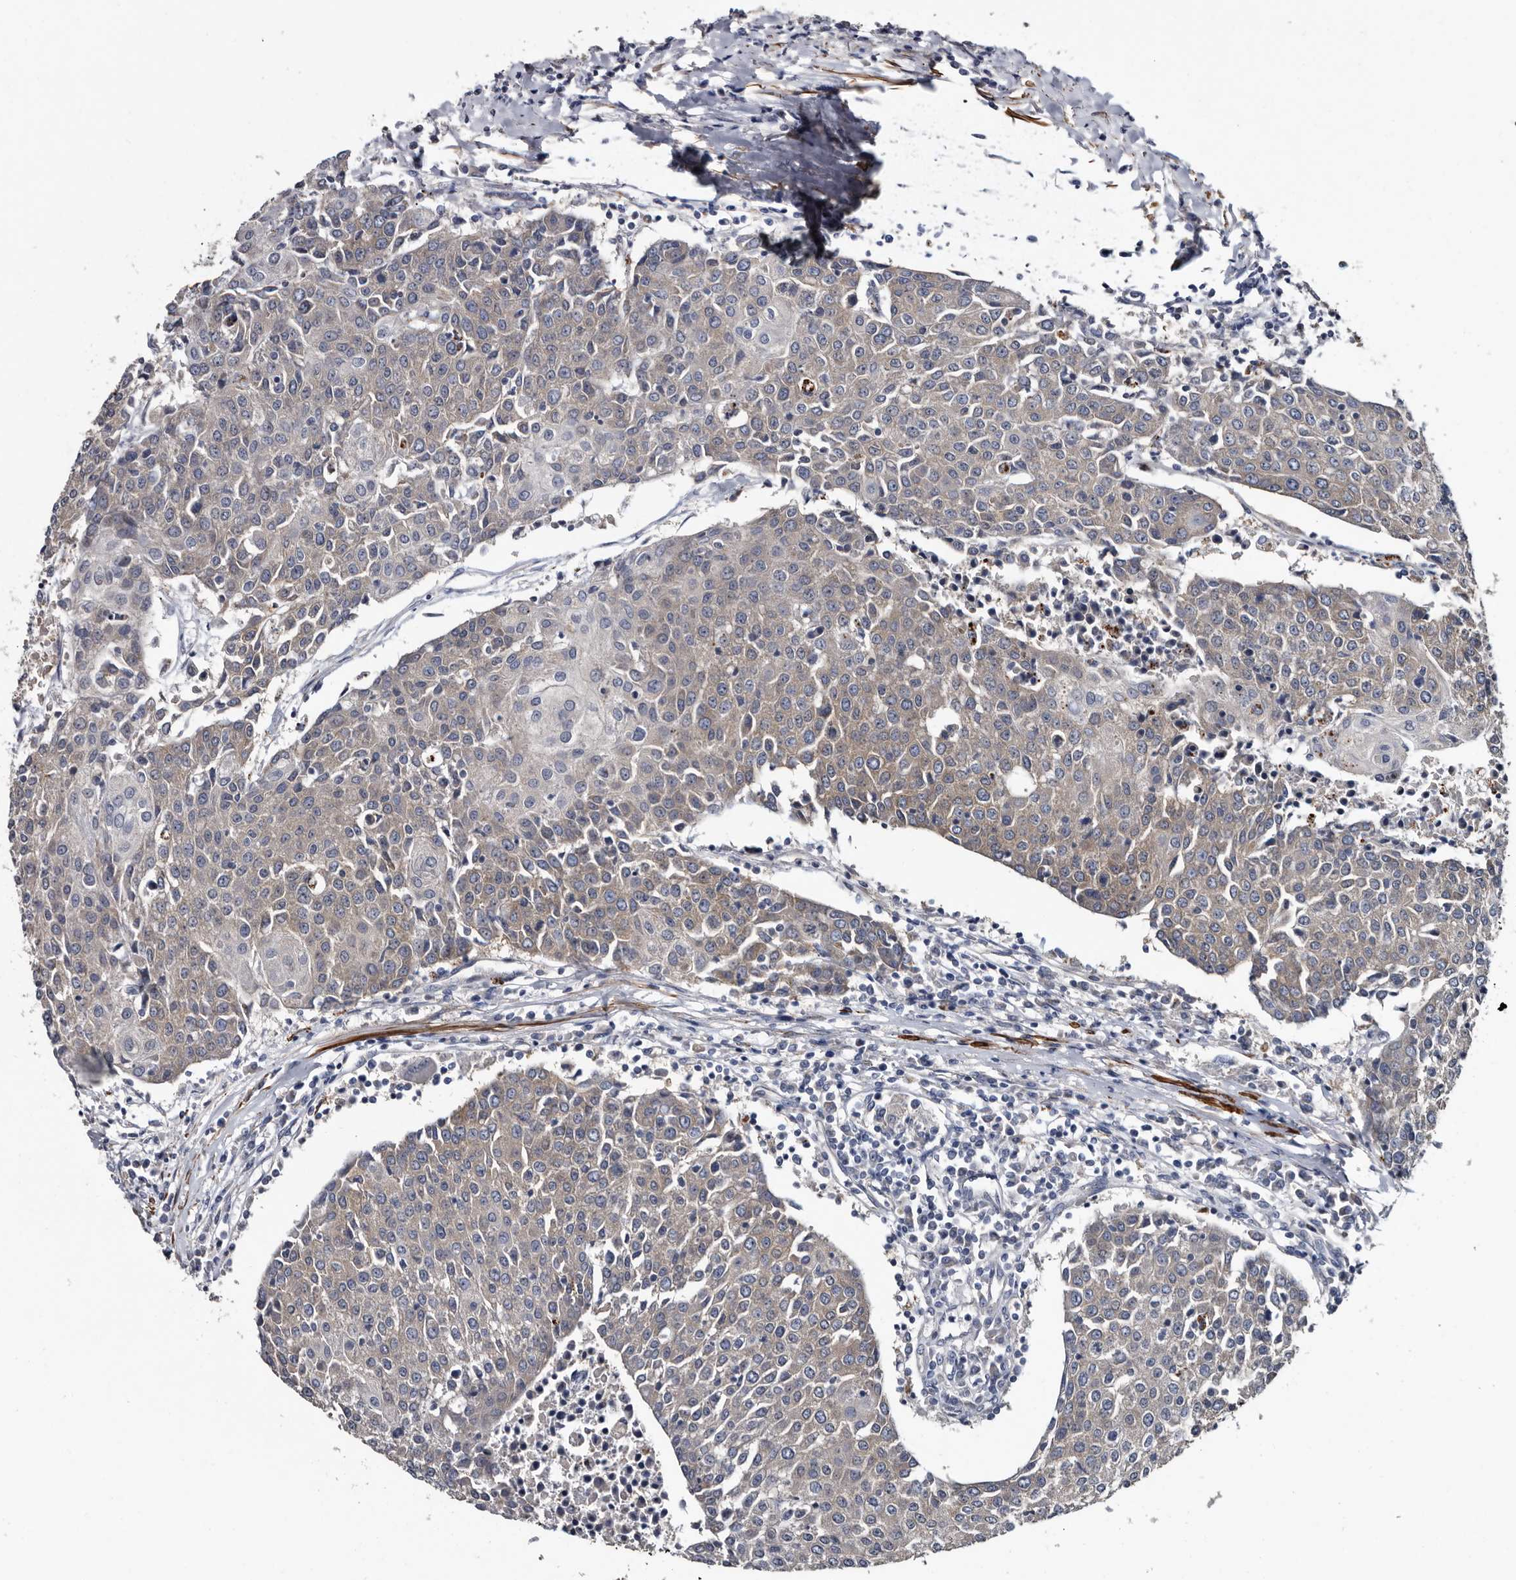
{"staining": {"intensity": "negative", "quantity": "none", "location": "none"}, "tissue": "urothelial cancer", "cell_type": "Tumor cells", "image_type": "cancer", "snomed": [{"axis": "morphology", "description": "Urothelial carcinoma, High grade"}, {"axis": "topography", "description": "Urinary bladder"}], "caption": "High magnification brightfield microscopy of high-grade urothelial carcinoma stained with DAB (3,3'-diaminobenzidine) (brown) and counterstained with hematoxylin (blue): tumor cells show no significant expression.", "gene": "IARS1", "patient": {"sex": "female", "age": 85}}